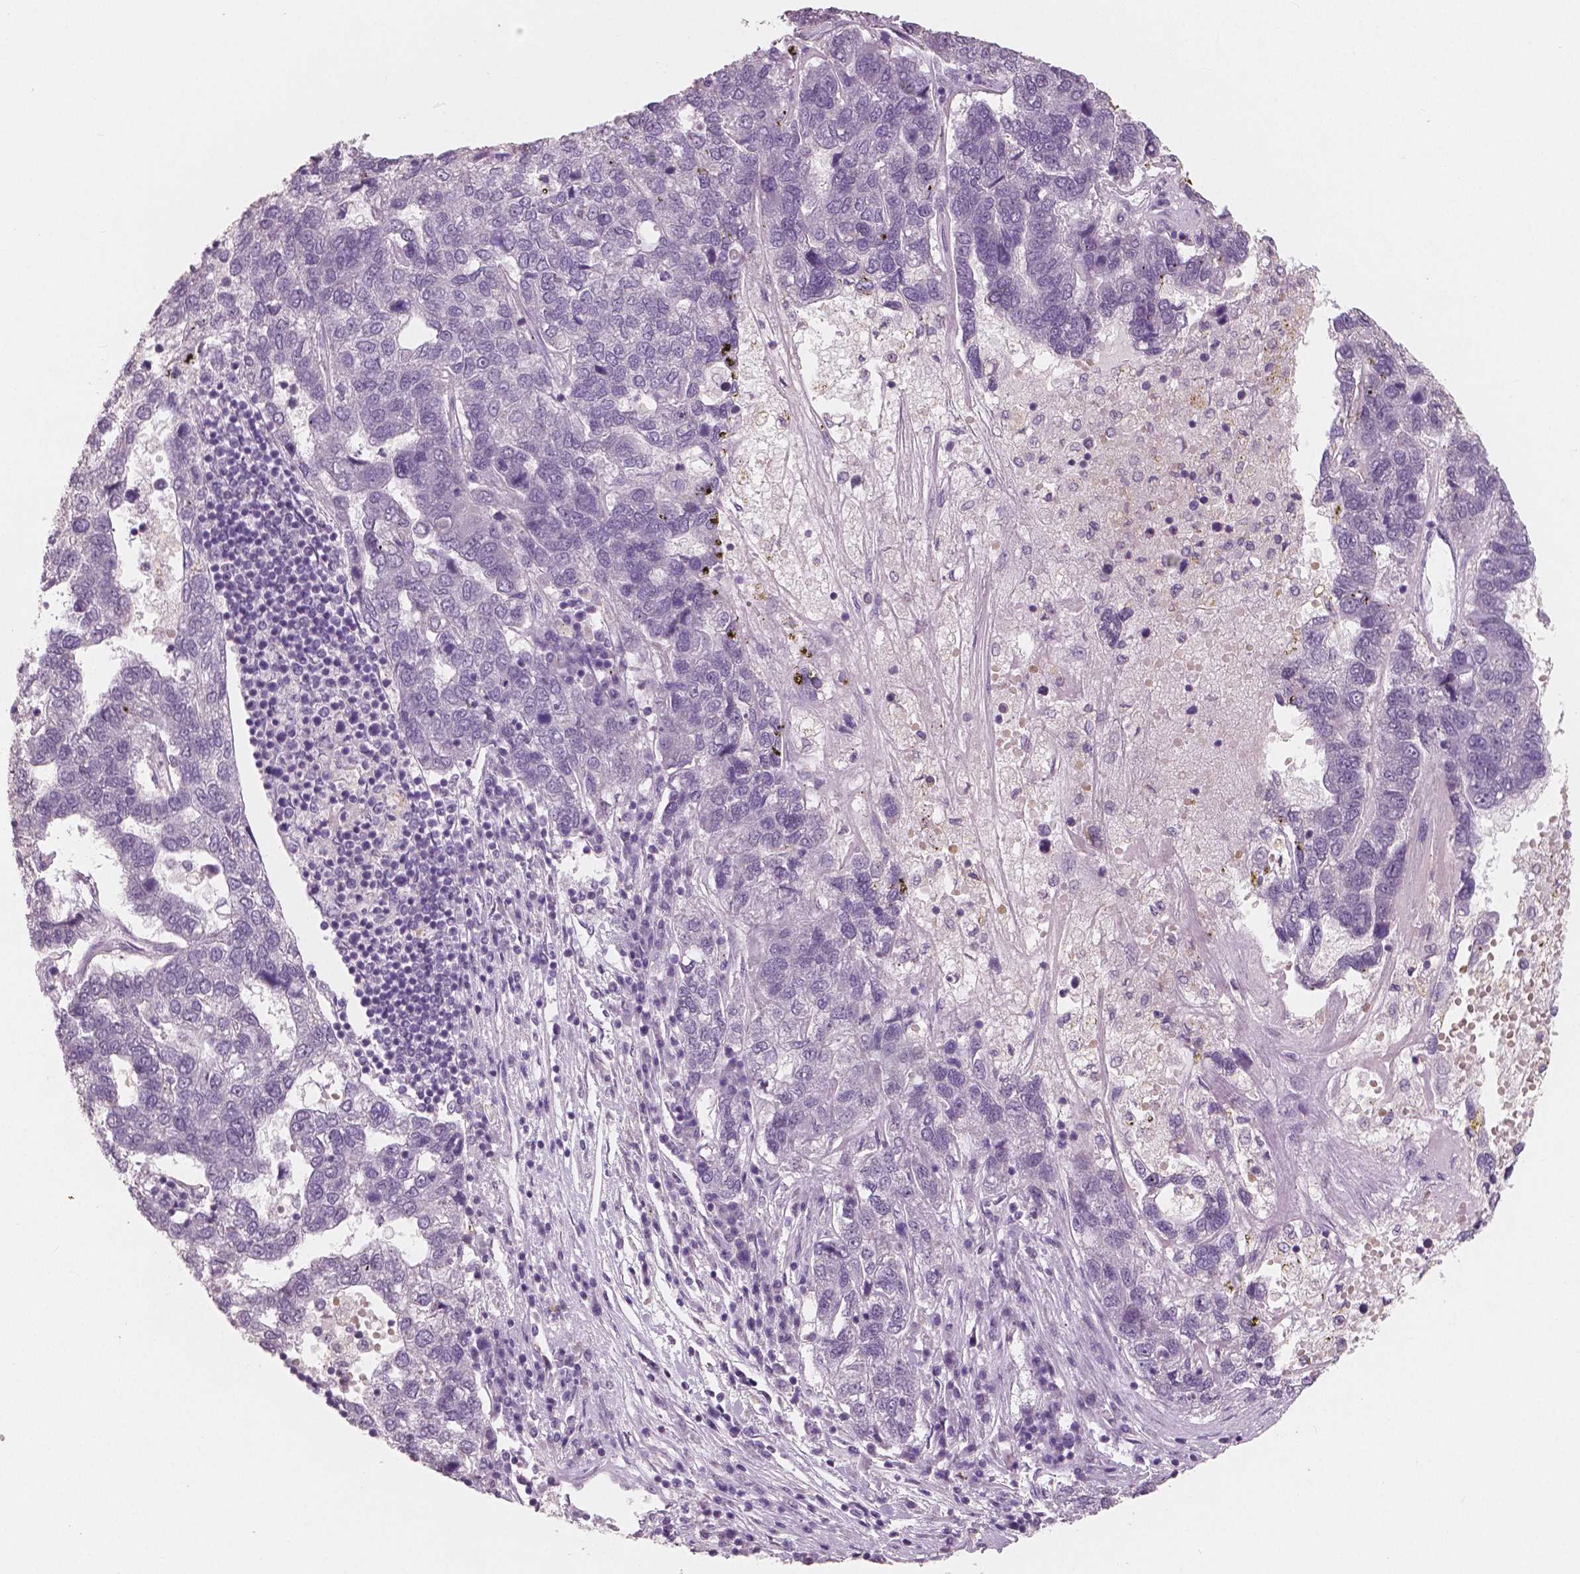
{"staining": {"intensity": "negative", "quantity": "none", "location": "none"}, "tissue": "pancreatic cancer", "cell_type": "Tumor cells", "image_type": "cancer", "snomed": [{"axis": "morphology", "description": "Adenocarcinoma, NOS"}, {"axis": "topography", "description": "Pancreas"}], "caption": "Immunohistochemical staining of human pancreatic cancer (adenocarcinoma) demonstrates no significant staining in tumor cells.", "gene": "RNASE7", "patient": {"sex": "female", "age": 61}}